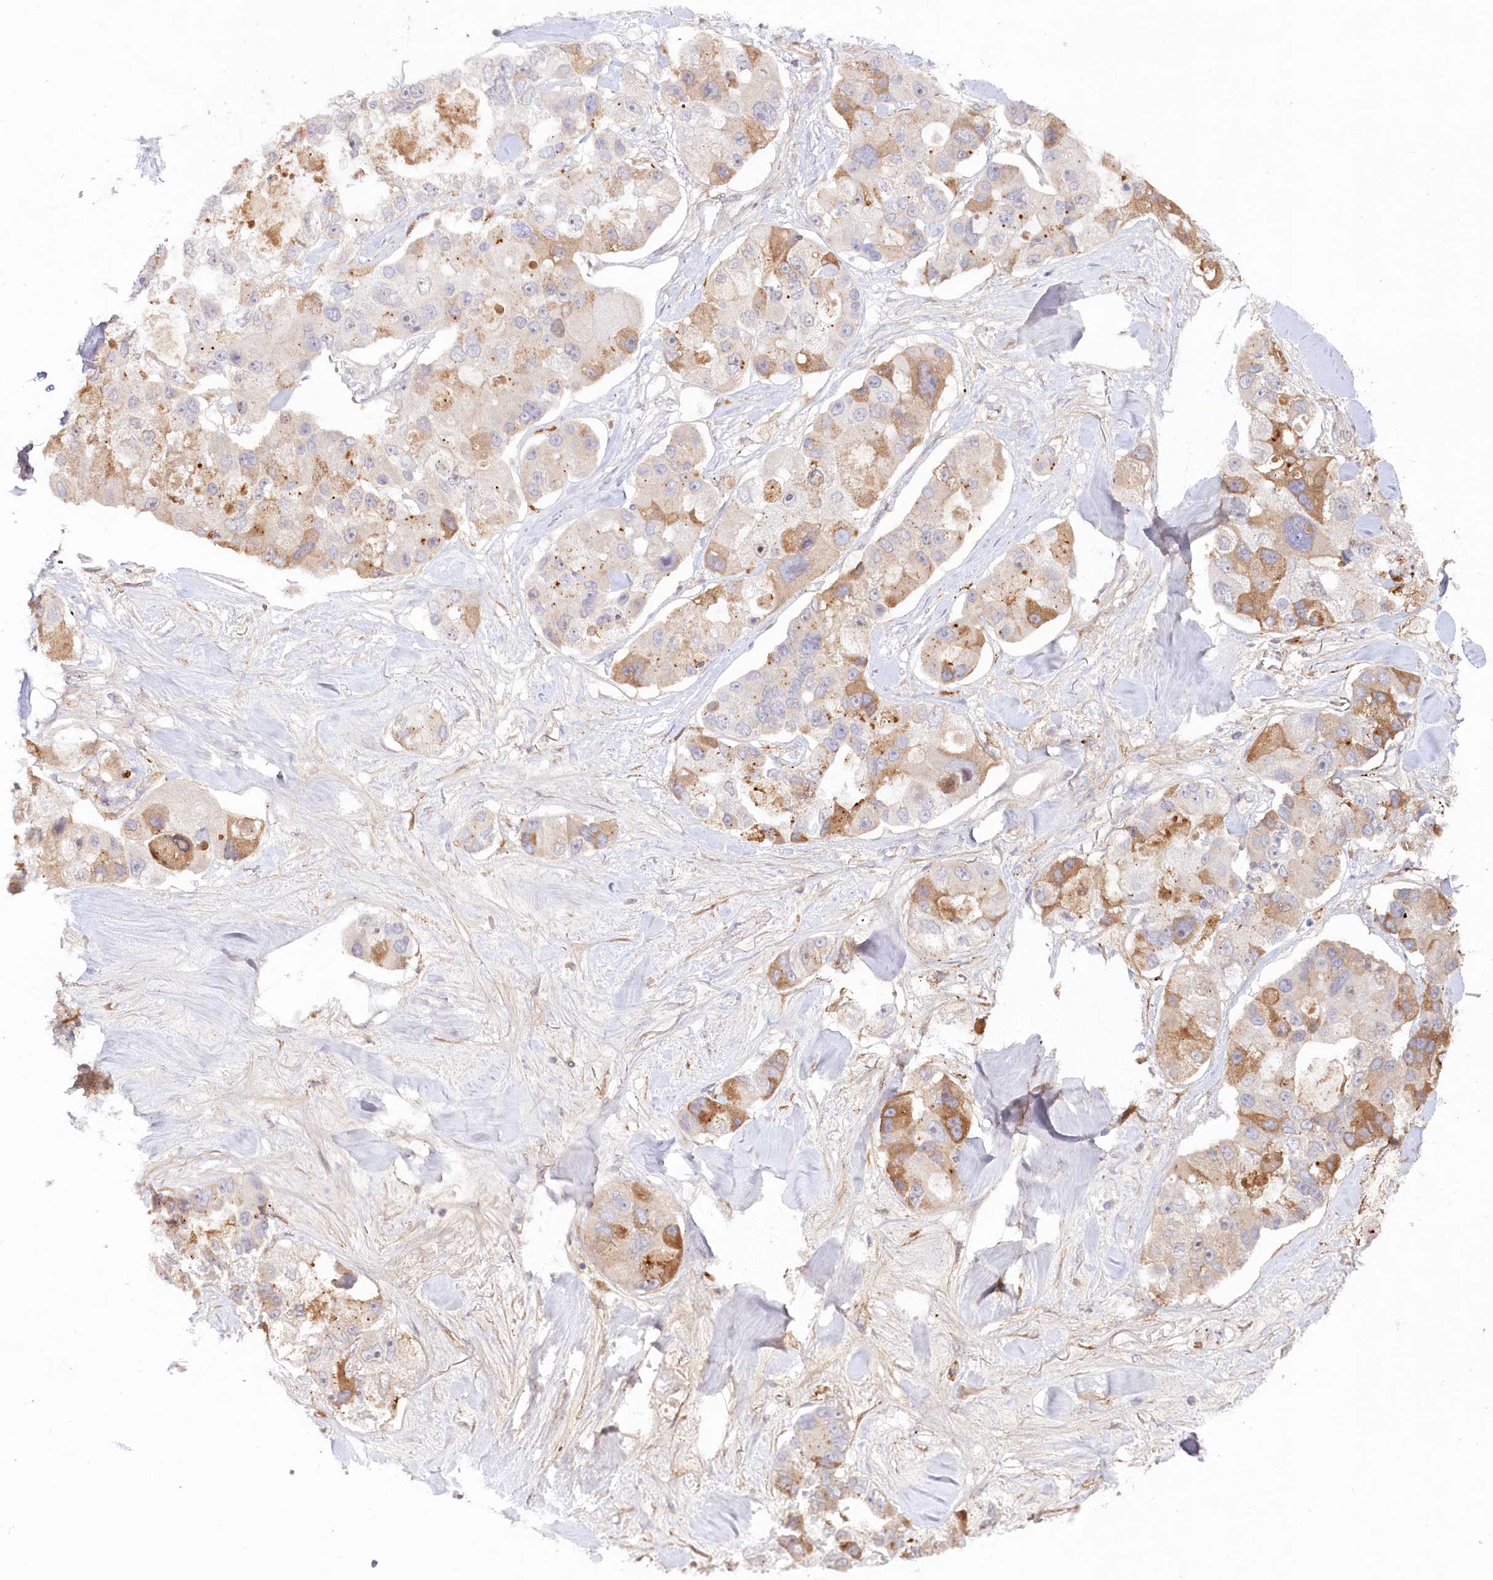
{"staining": {"intensity": "moderate", "quantity": "25%-75%", "location": "cytoplasmic/membranous"}, "tissue": "lung cancer", "cell_type": "Tumor cells", "image_type": "cancer", "snomed": [{"axis": "morphology", "description": "Adenocarcinoma, NOS"}, {"axis": "topography", "description": "Lung"}], "caption": "Protein analysis of lung adenocarcinoma tissue demonstrates moderate cytoplasmic/membranous staining in about 25%-75% of tumor cells.", "gene": "PSAPL1", "patient": {"sex": "female", "age": 54}}